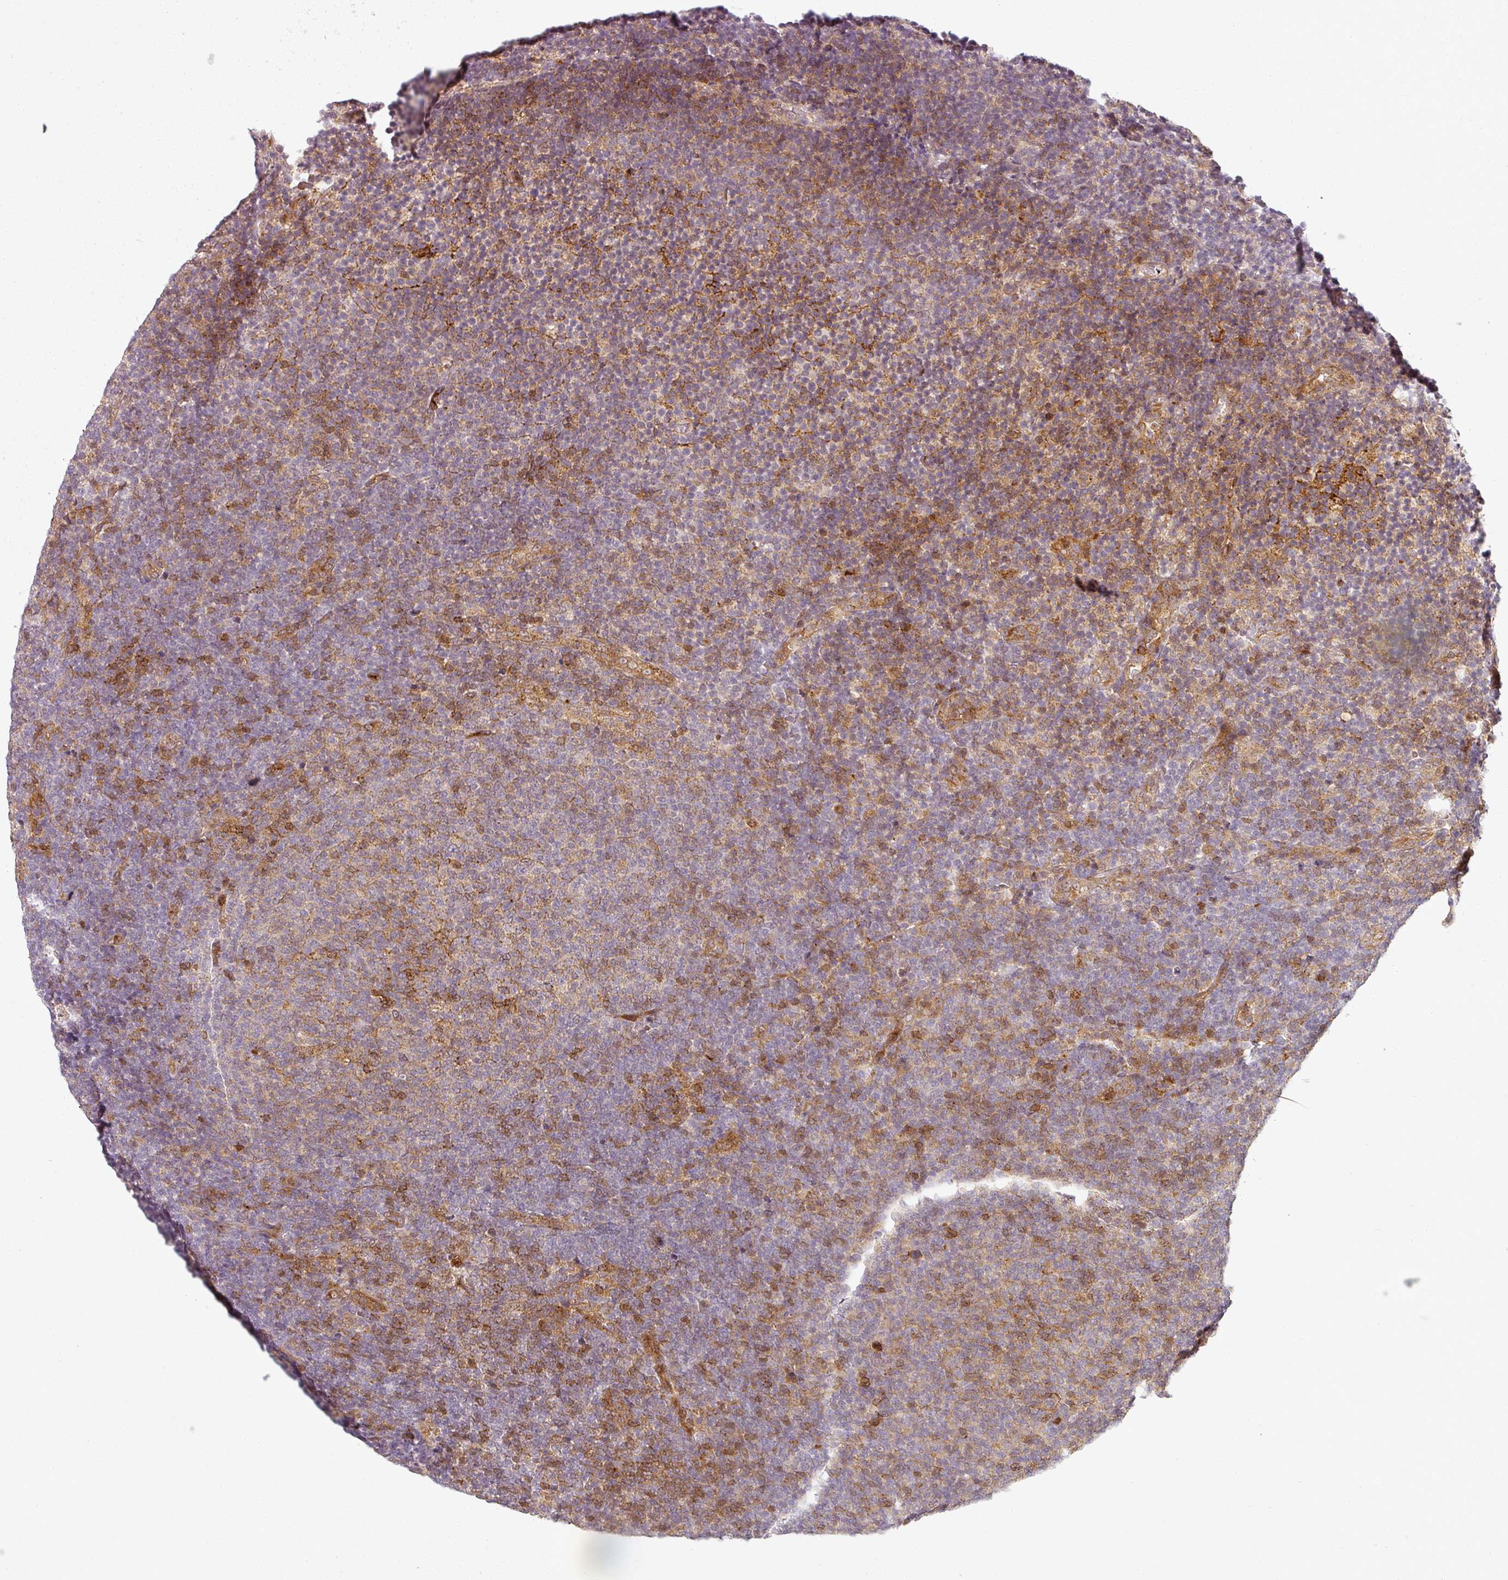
{"staining": {"intensity": "moderate", "quantity": "25%-75%", "location": "cytoplasmic/membranous"}, "tissue": "lymphoma", "cell_type": "Tumor cells", "image_type": "cancer", "snomed": [{"axis": "morphology", "description": "Malignant lymphoma, non-Hodgkin's type, Low grade"}, {"axis": "topography", "description": "Lymph node"}], "caption": "A micrograph showing moderate cytoplasmic/membranous positivity in approximately 25%-75% of tumor cells in lymphoma, as visualized by brown immunohistochemical staining.", "gene": "CLIC1", "patient": {"sex": "male", "age": 66}}